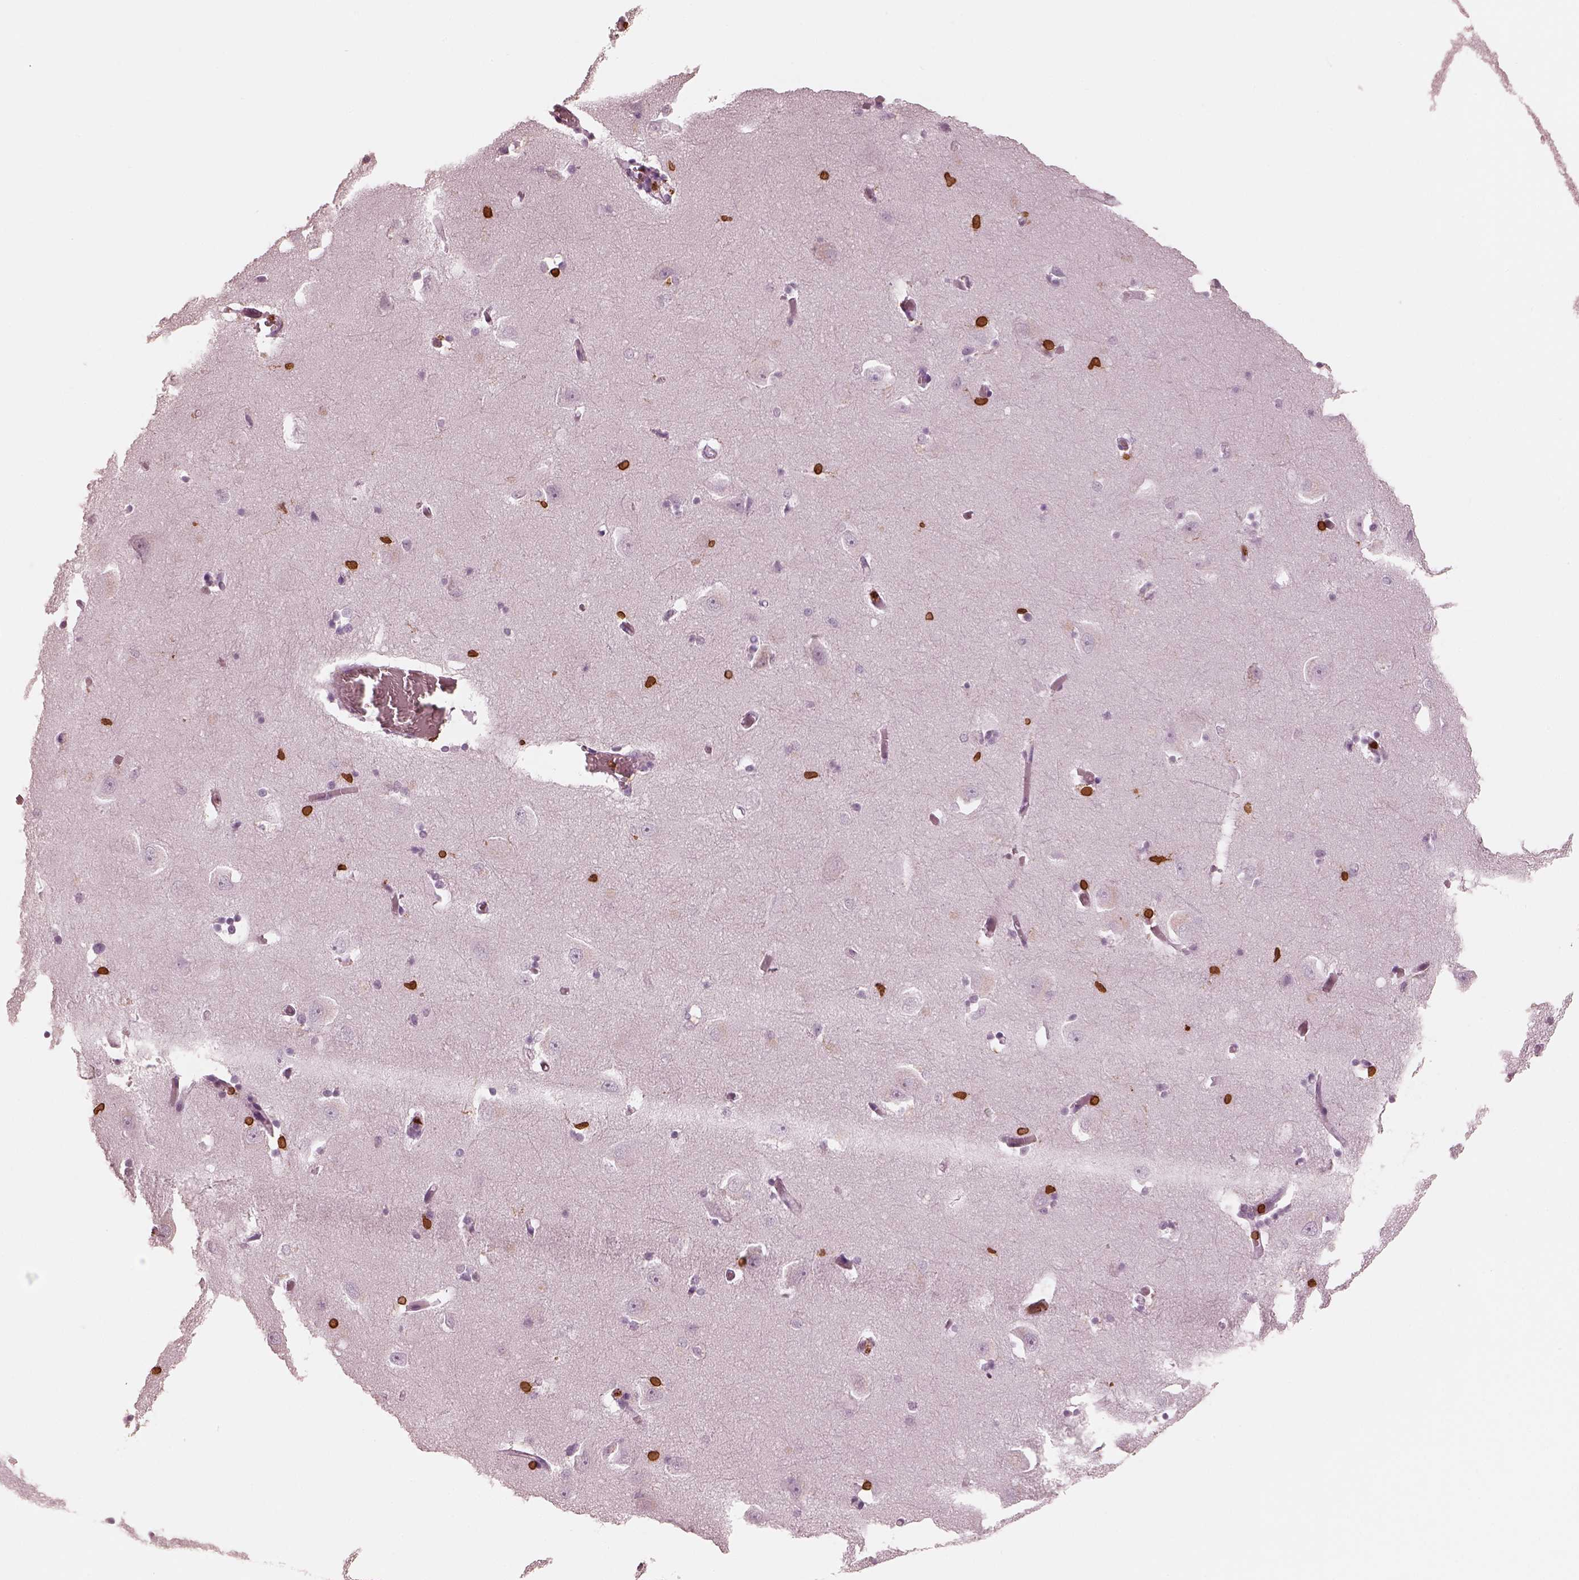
{"staining": {"intensity": "strong", "quantity": "25%-75%", "location": "cytoplasmic/membranous,nuclear"}, "tissue": "caudate", "cell_type": "Glial cells", "image_type": "normal", "snomed": [{"axis": "morphology", "description": "Normal tissue, NOS"}, {"axis": "topography", "description": "Lateral ventricle wall"}, {"axis": "topography", "description": "Hippocampus"}], "caption": "This micrograph shows immunohistochemistry (IHC) staining of unremarkable human caudate, with high strong cytoplasmic/membranous,nuclear positivity in about 25%-75% of glial cells.", "gene": "ALOX5", "patient": {"sex": "female", "age": 63}}